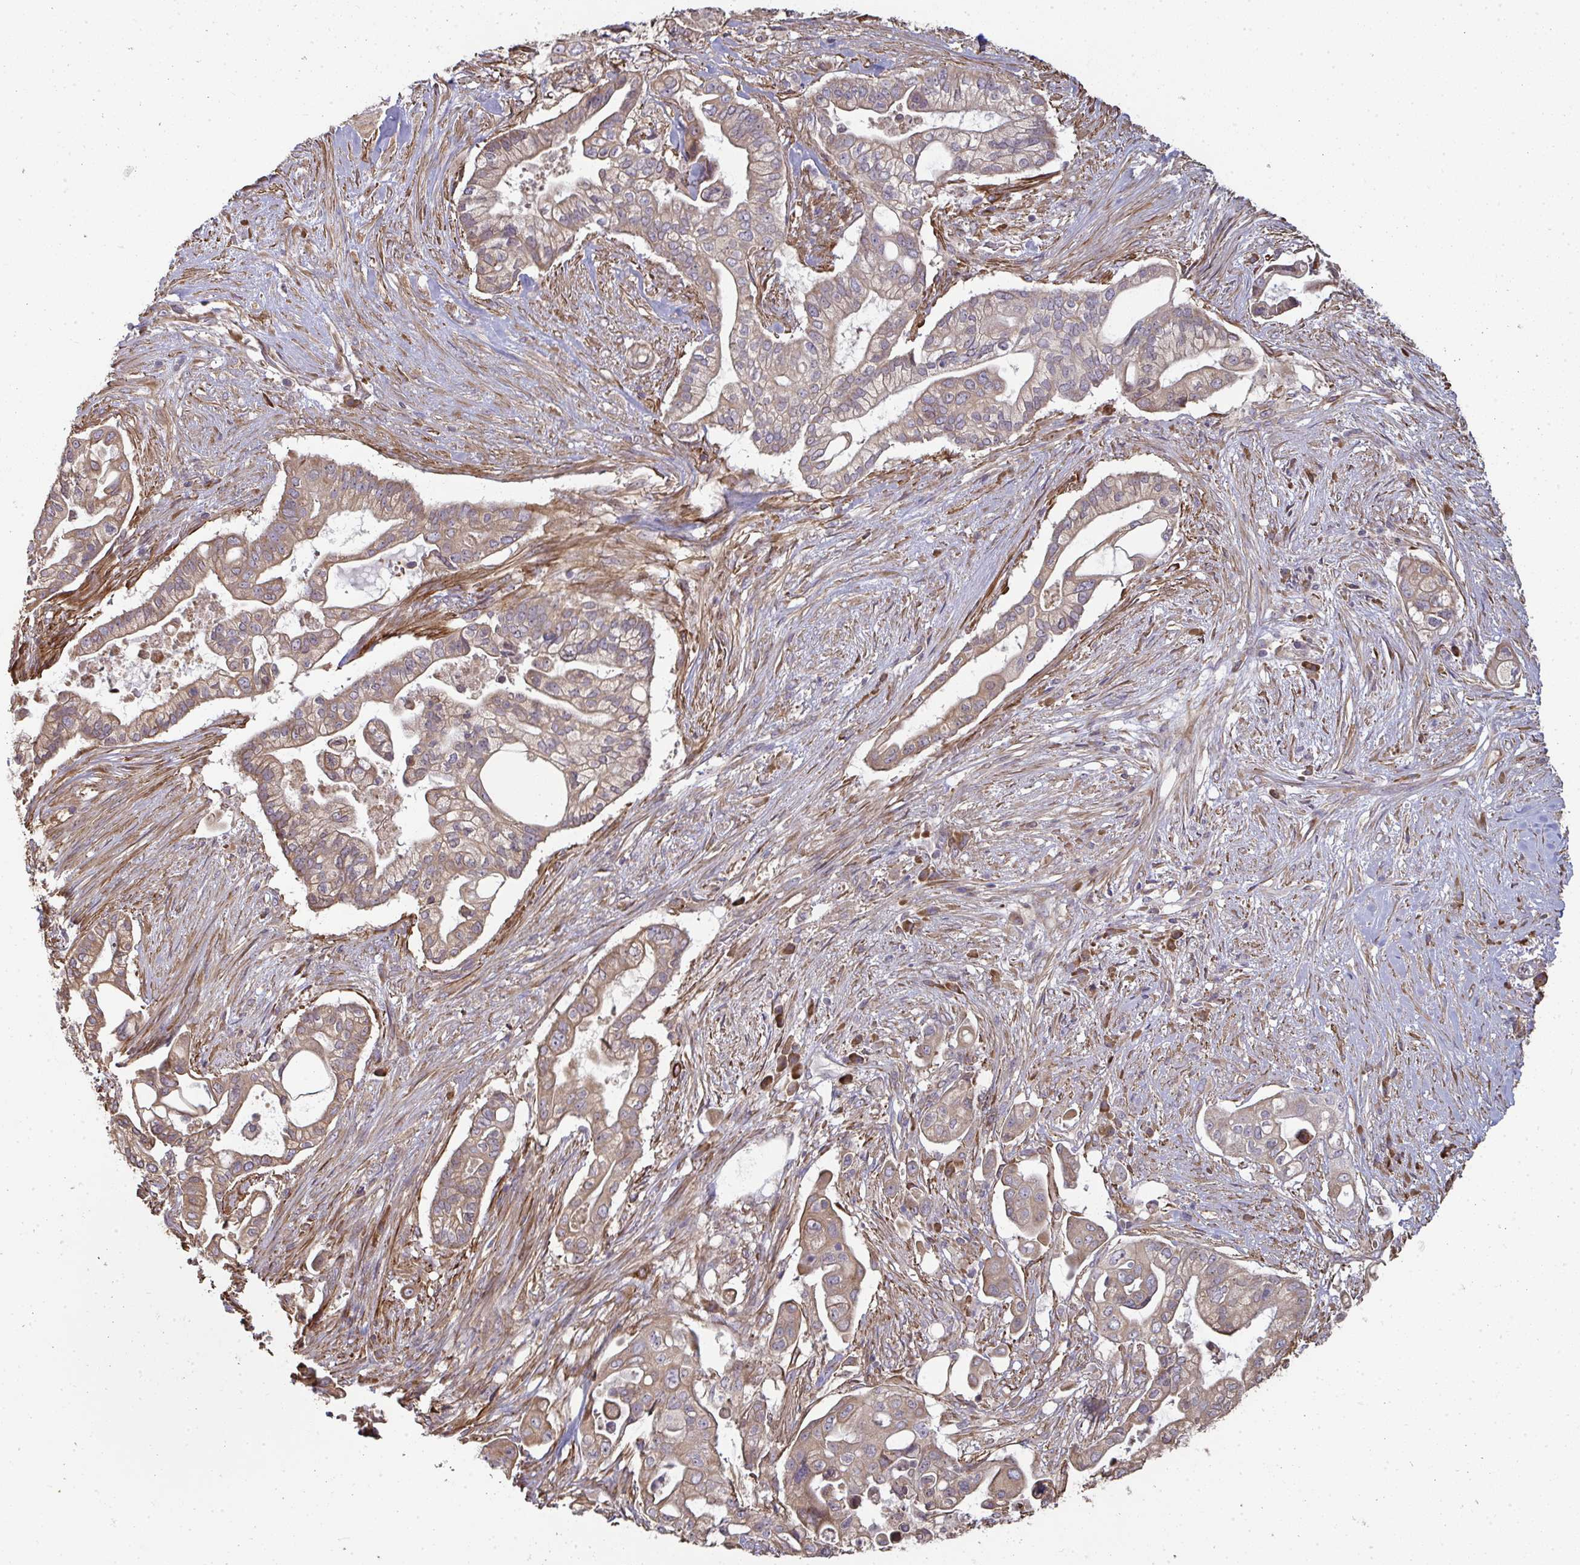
{"staining": {"intensity": "weak", "quantity": ">75%", "location": "cytoplasmic/membranous"}, "tissue": "pancreatic cancer", "cell_type": "Tumor cells", "image_type": "cancer", "snomed": [{"axis": "morphology", "description": "Adenocarcinoma, NOS"}, {"axis": "topography", "description": "Pancreas"}], "caption": "Pancreatic cancer (adenocarcinoma) stained with immunohistochemistry (IHC) reveals weak cytoplasmic/membranous staining in approximately >75% of tumor cells. (DAB = brown stain, brightfield microscopy at high magnification).", "gene": "ZFYVE28", "patient": {"sex": "female", "age": 69}}